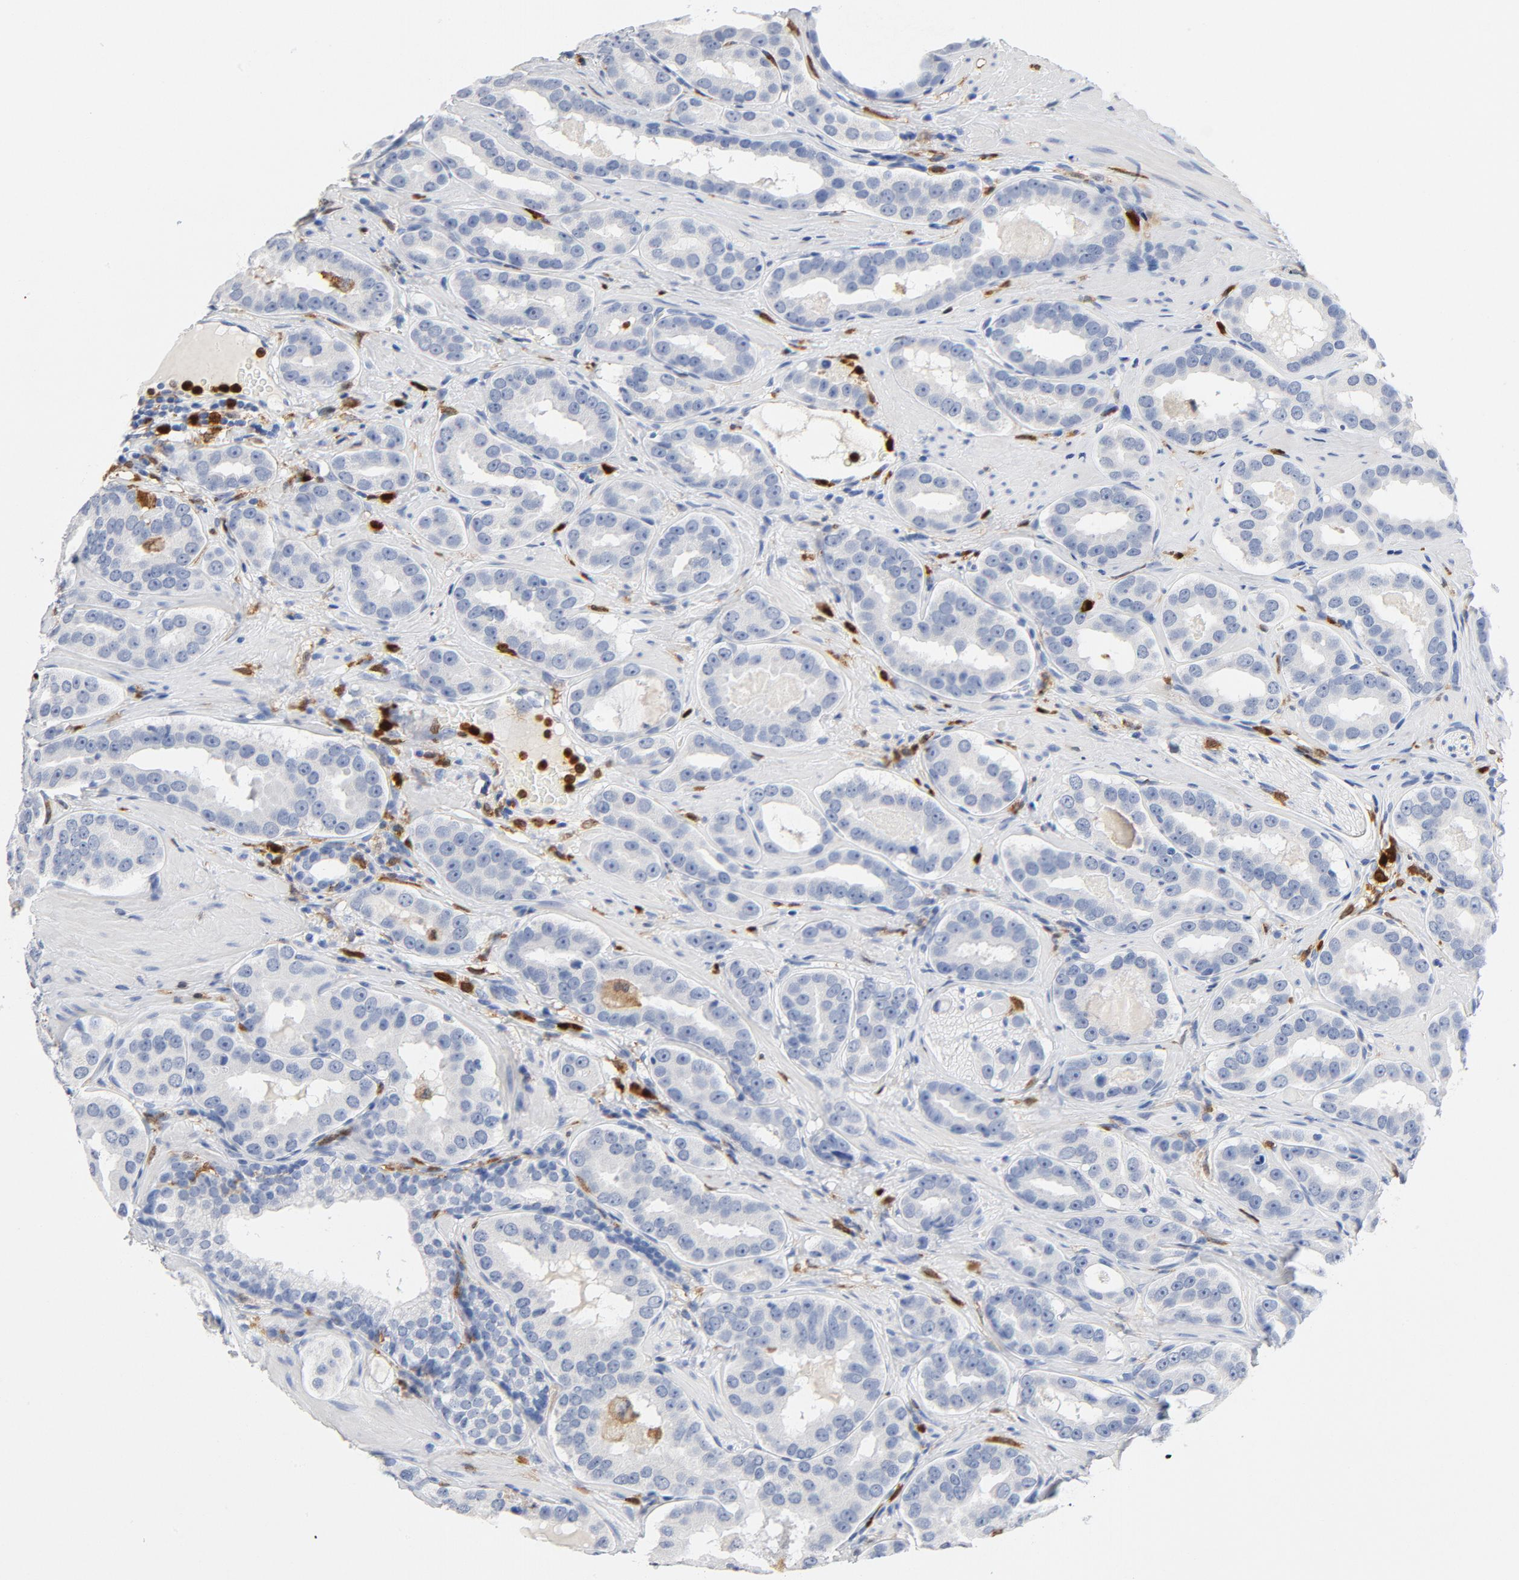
{"staining": {"intensity": "negative", "quantity": "none", "location": "none"}, "tissue": "prostate cancer", "cell_type": "Tumor cells", "image_type": "cancer", "snomed": [{"axis": "morphology", "description": "Adenocarcinoma, Low grade"}, {"axis": "topography", "description": "Prostate"}], "caption": "Image shows no protein positivity in tumor cells of prostate cancer tissue.", "gene": "NCF1", "patient": {"sex": "male", "age": 59}}